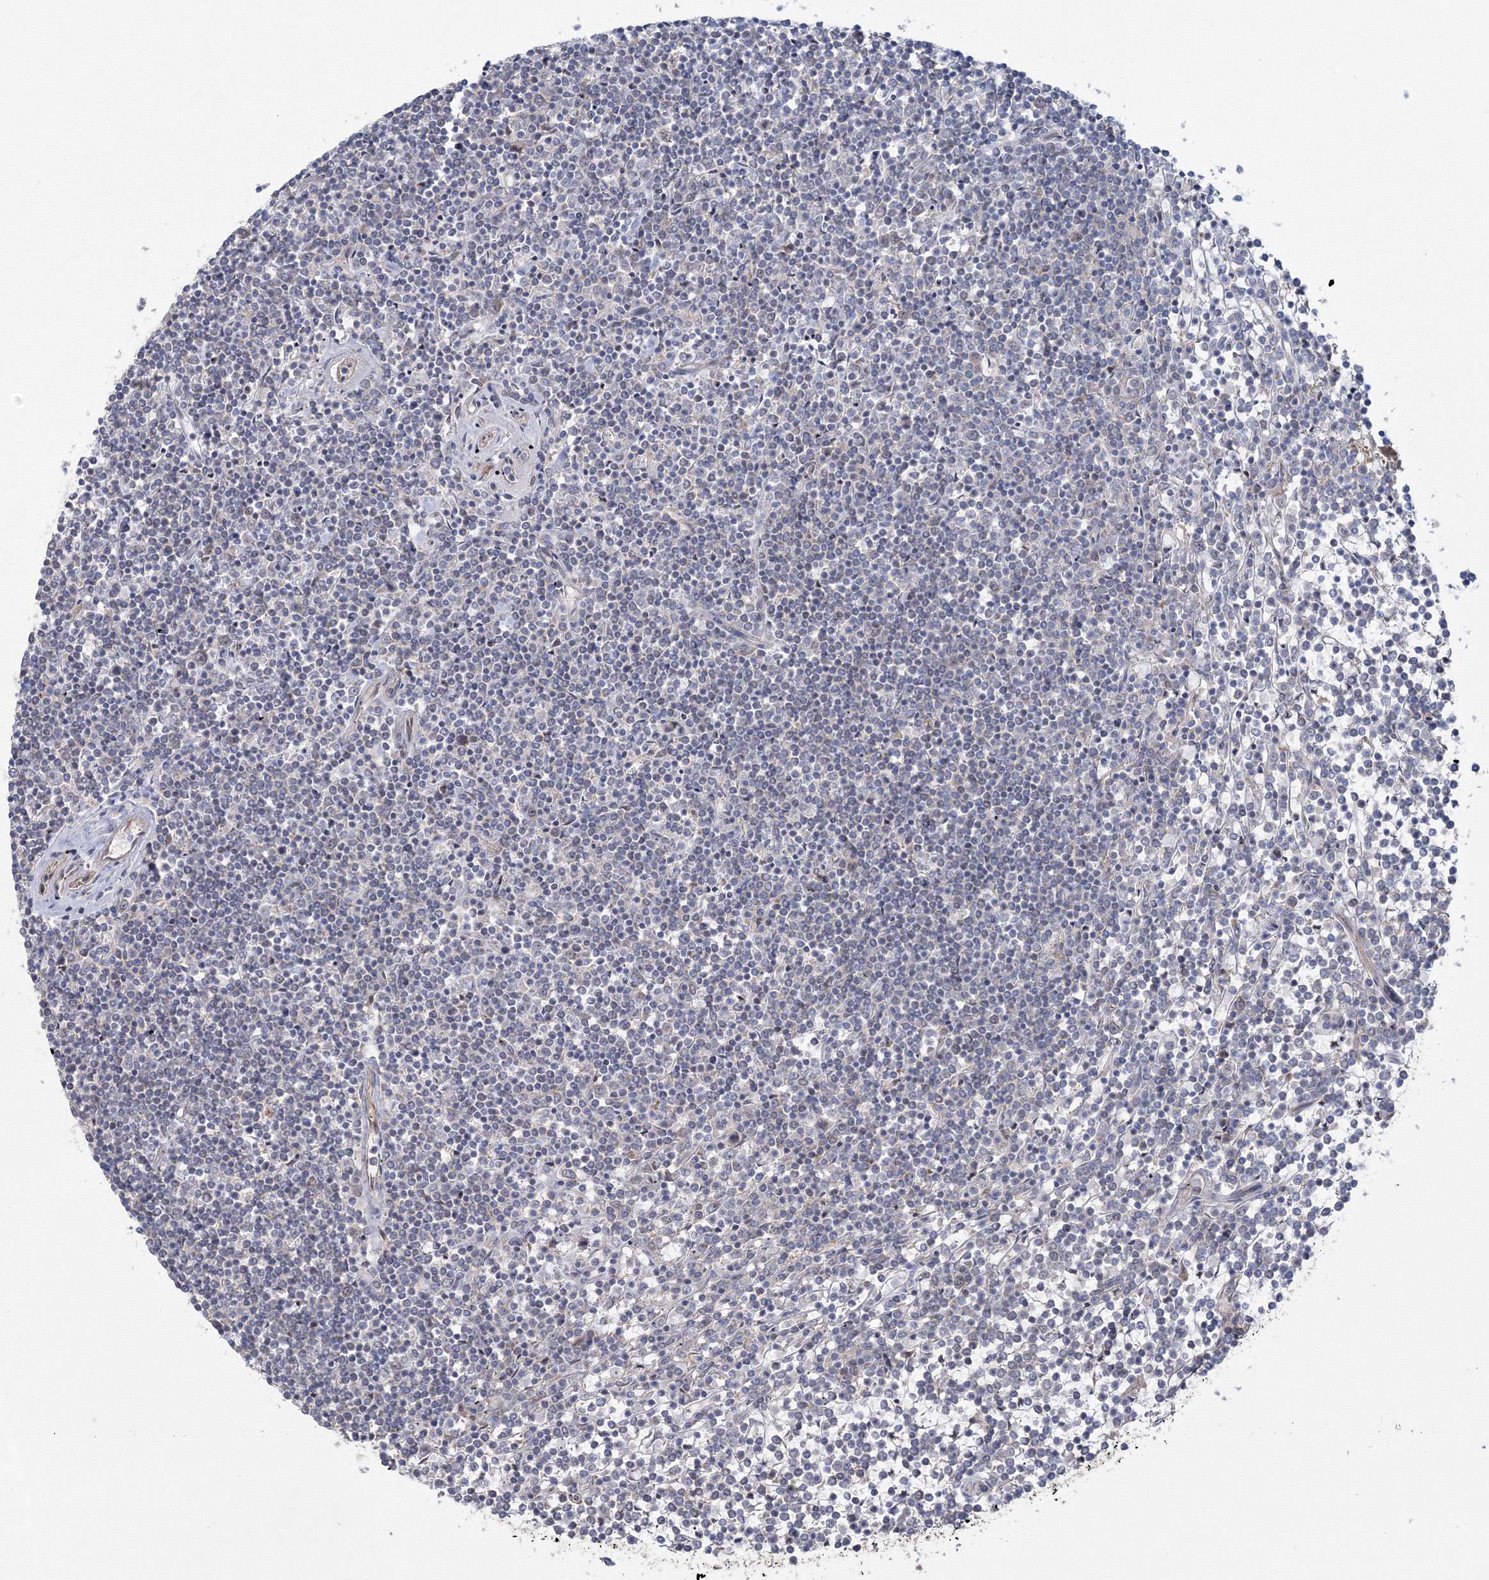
{"staining": {"intensity": "negative", "quantity": "none", "location": "none"}, "tissue": "lymphoma", "cell_type": "Tumor cells", "image_type": "cancer", "snomed": [{"axis": "morphology", "description": "Malignant lymphoma, non-Hodgkin's type, Low grade"}, {"axis": "topography", "description": "Spleen"}], "caption": "This photomicrograph is of lymphoma stained with IHC to label a protein in brown with the nuclei are counter-stained blue. There is no staining in tumor cells.", "gene": "MKRN2", "patient": {"sex": "female", "age": 19}}